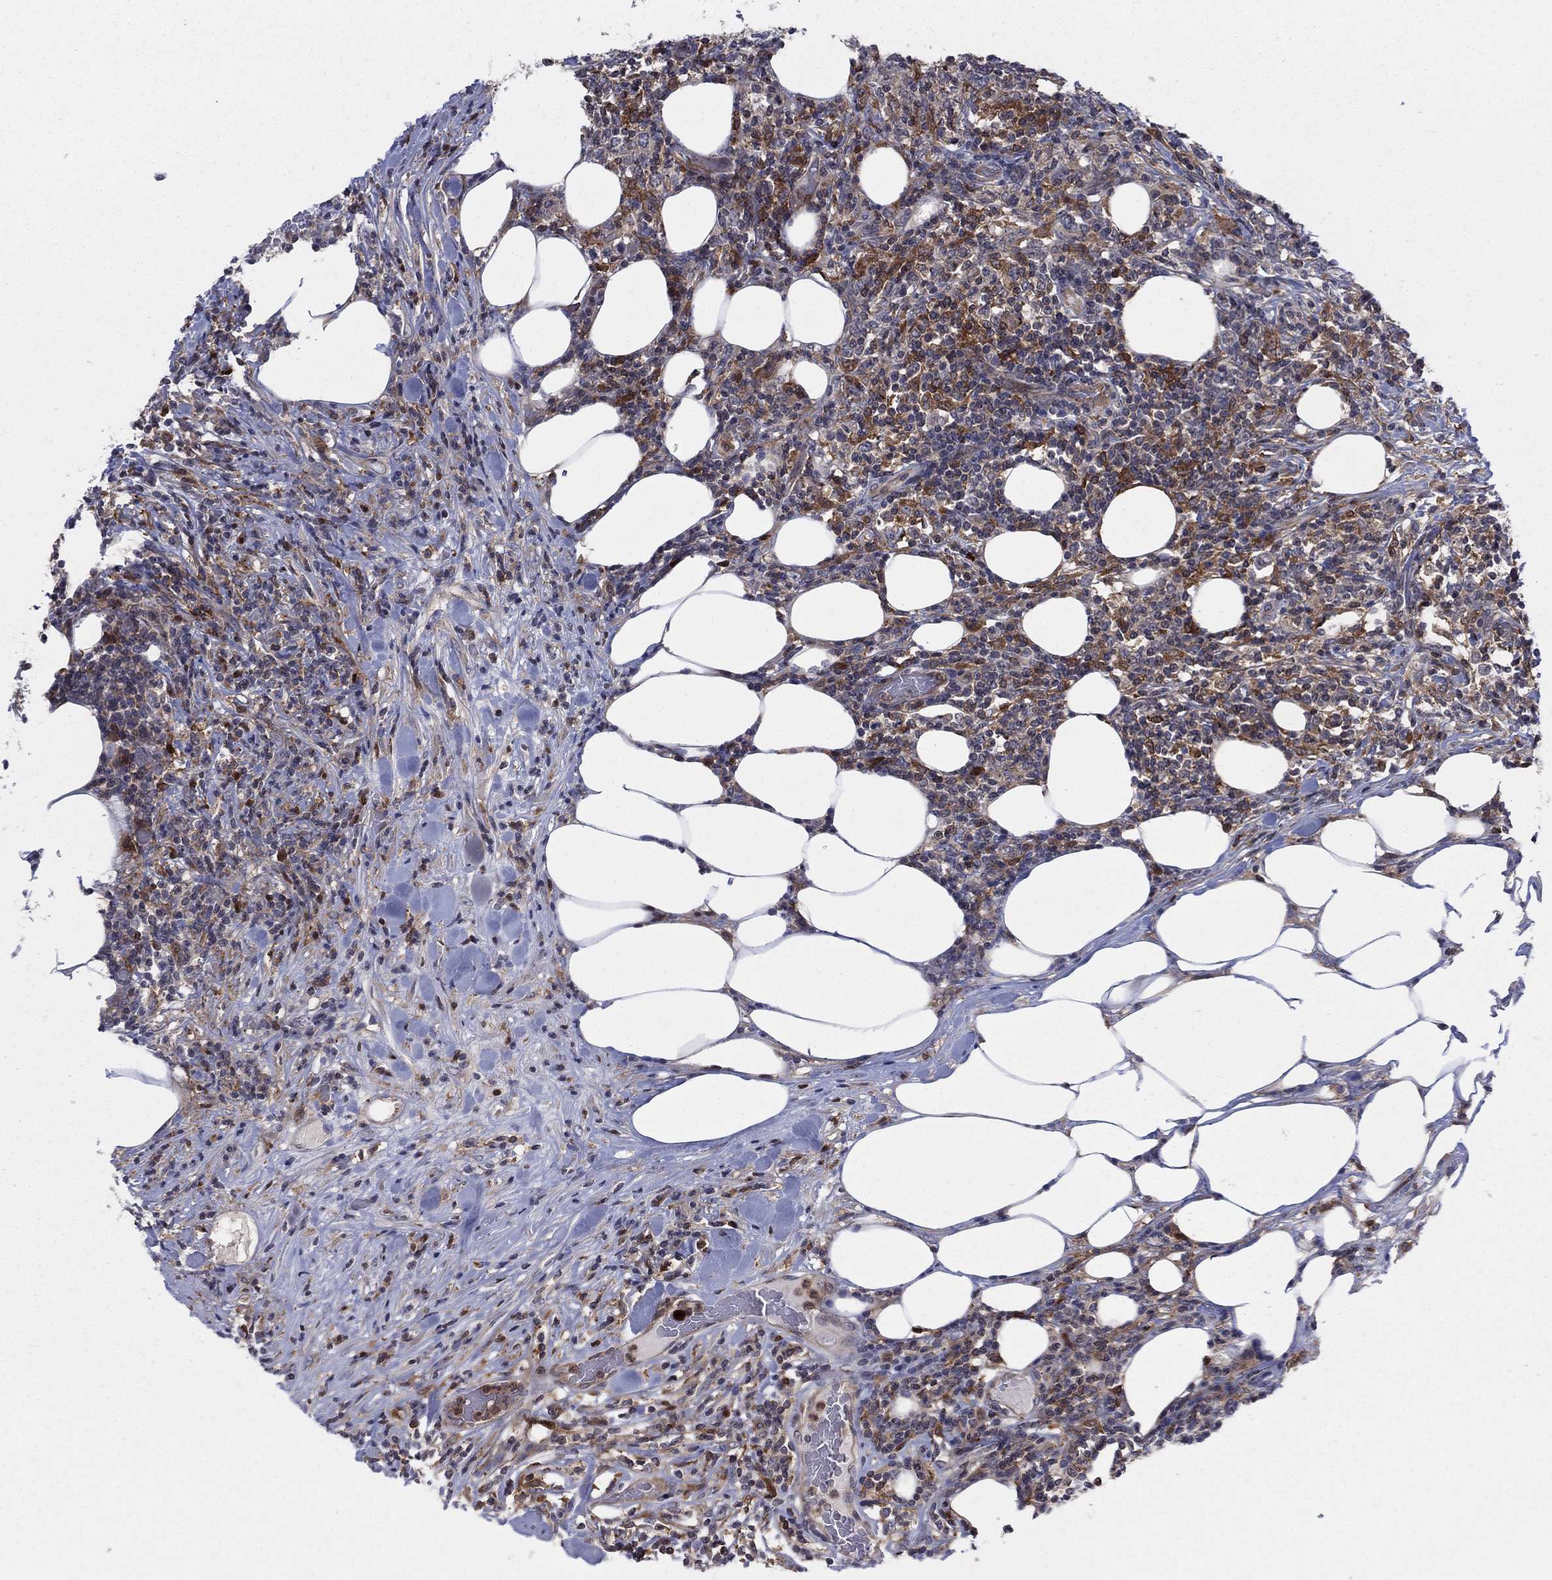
{"staining": {"intensity": "moderate", "quantity": "25%-75%", "location": "cytoplasmic/membranous"}, "tissue": "lymphoma", "cell_type": "Tumor cells", "image_type": "cancer", "snomed": [{"axis": "morphology", "description": "Malignant lymphoma, non-Hodgkin's type, High grade"}, {"axis": "topography", "description": "Lymph node"}], "caption": "DAB immunohistochemical staining of human lymphoma displays moderate cytoplasmic/membranous protein positivity in about 25%-75% of tumor cells. The protein is shown in brown color, while the nuclei are stained blue.", "gene": "ZNHIT3", "patient": {"sex": "female", "age": 84}}